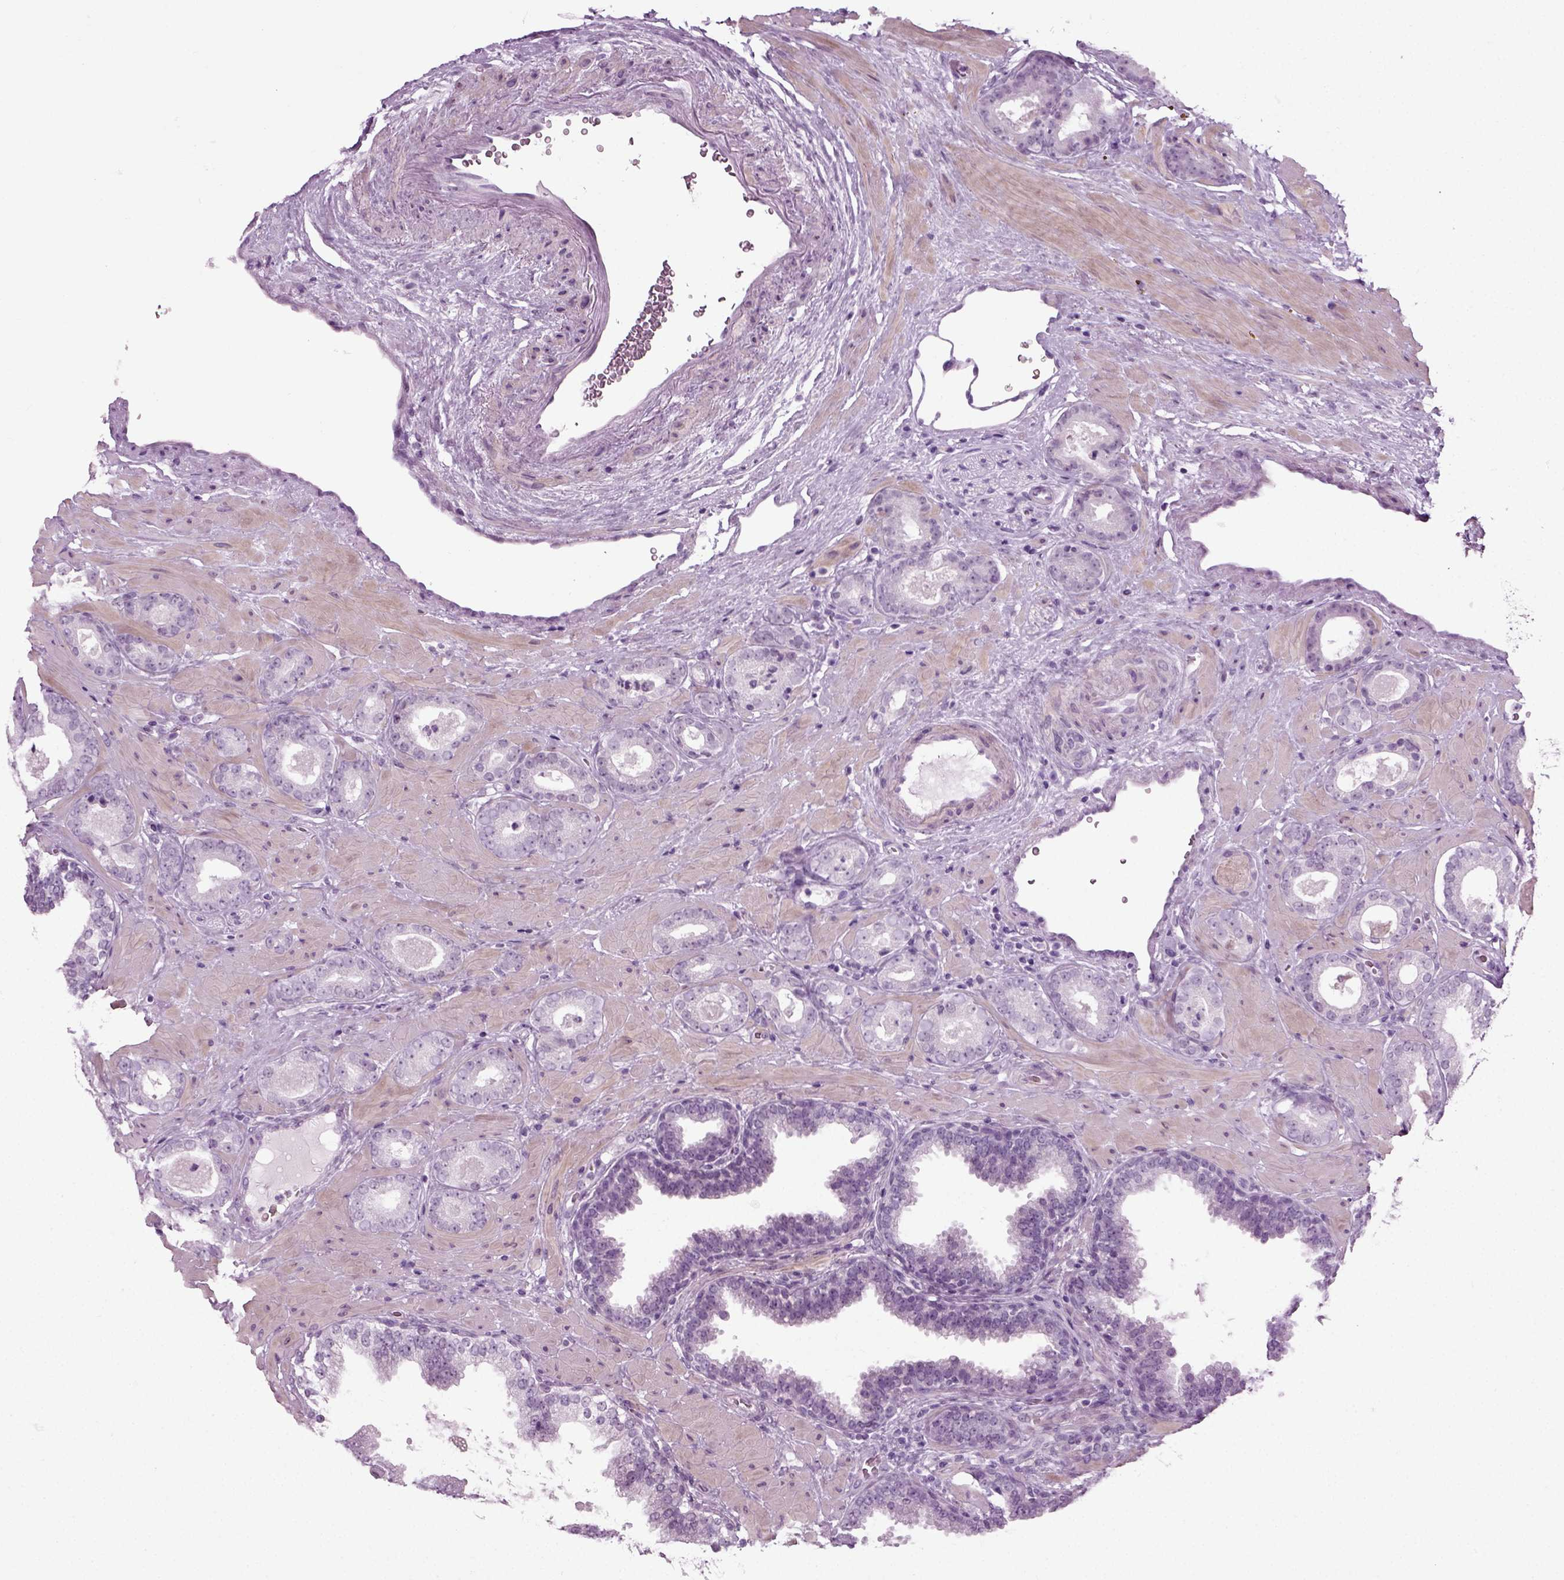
{"staining": {"intensity": "negative", "quantity": "none", "location": "none"}, "tissue": "prostate cancer", "cell_type": "Tumor cells", "image_type": "cancer", "snomed": [{"axis": "morphology", "description": "Adenocarcinoma, Low grade"}, {"axis": "topography", "description": "Prostate"}], "caption": "Tumor cells are negative for protein expression in human prostate cancer. The staining is performed using DAB brown chromogen with nuclei counter-stained in using hematoxylin.", "gene": "ZC2HC1C", "patient": {"sex": "male", "age": 60}}